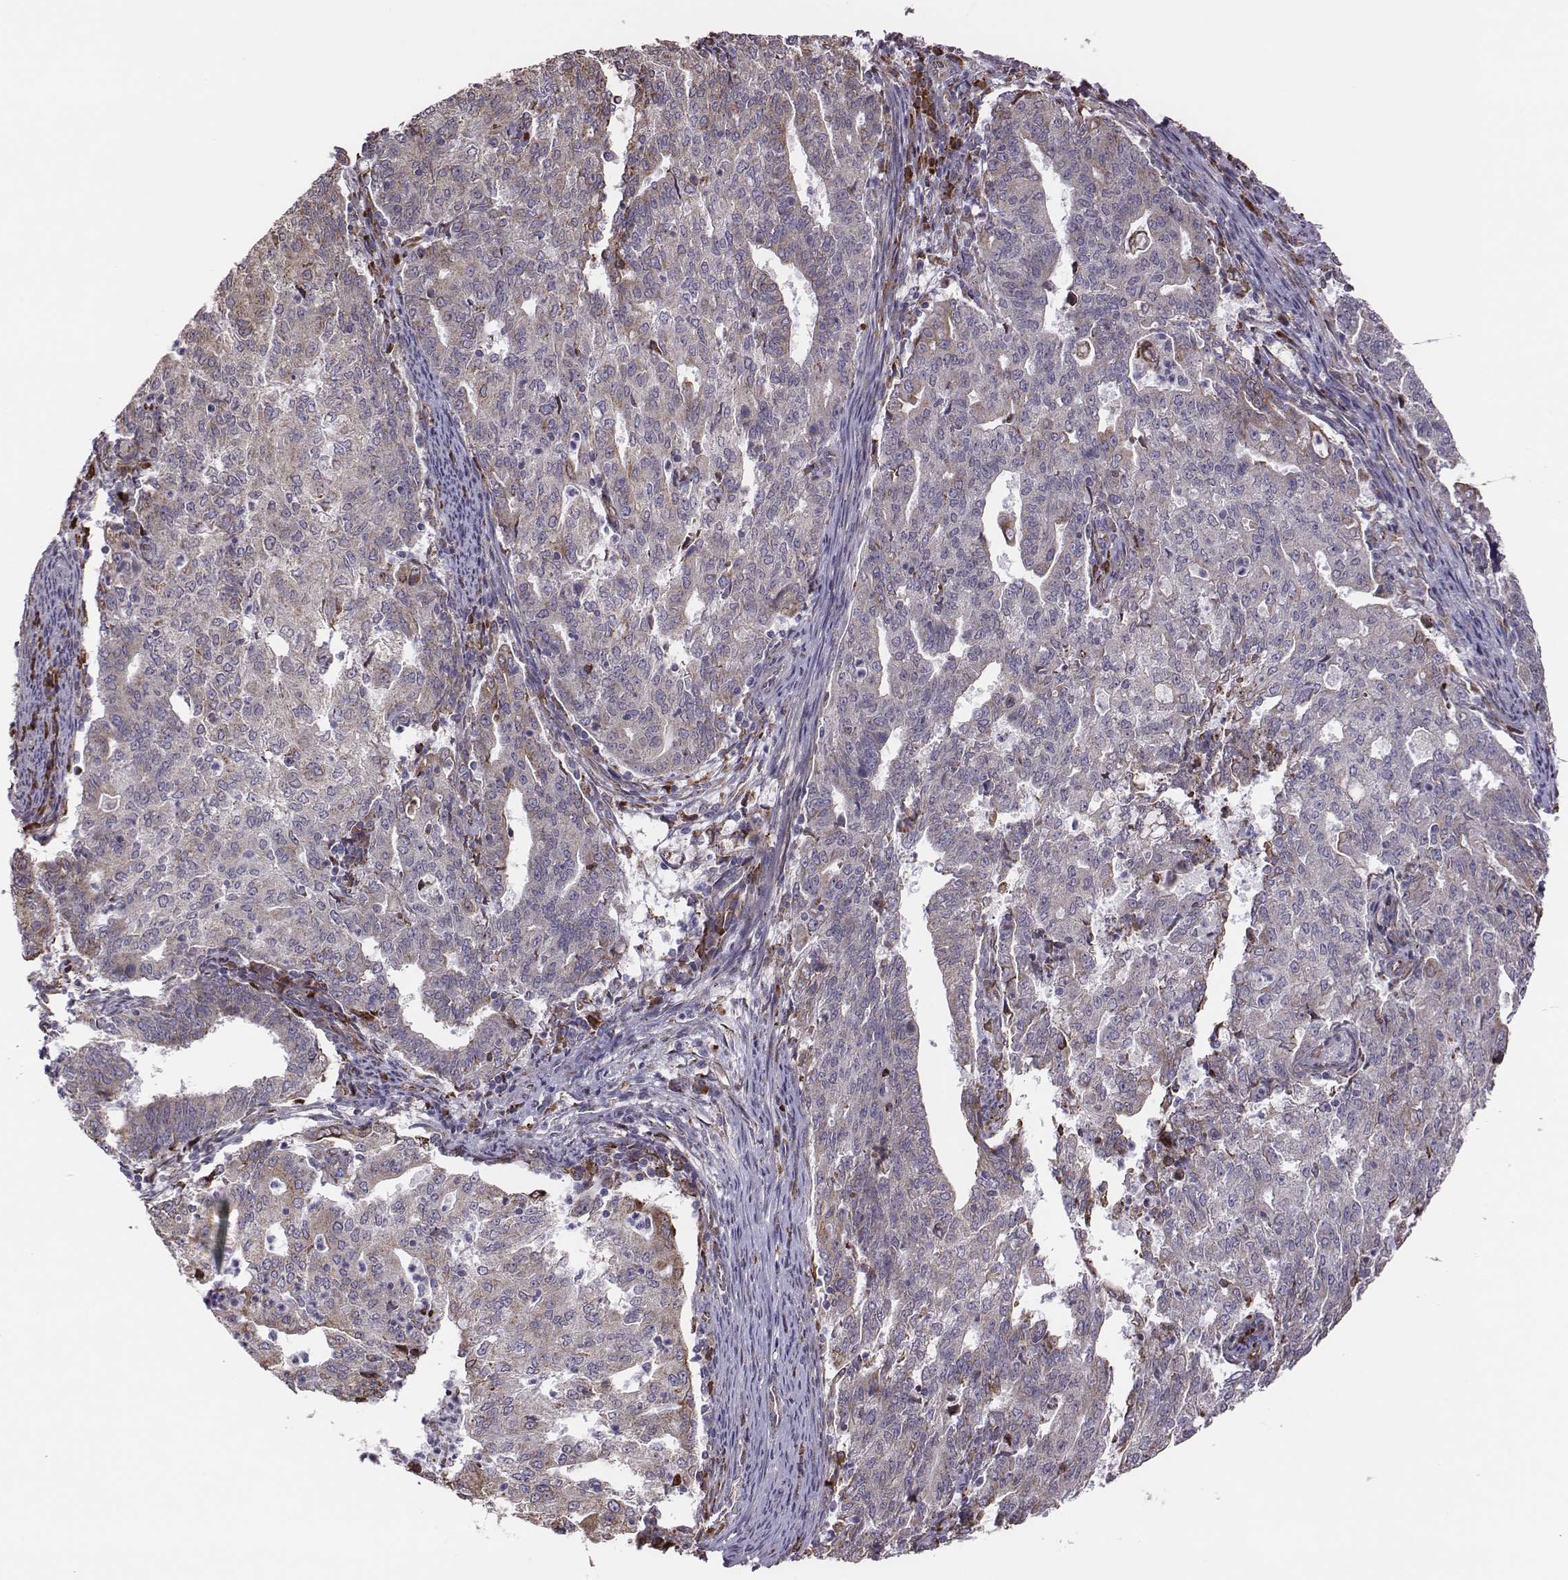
{"staining": {"intensity": "moderate", "quantity": ">75%", "location": "cytoplasmic/membranous"}, "tissue": "endometrial cancer", "cell_type": "Tumor cells", "image_type": "cancer", "snomed": [{"axis": "morphology", "description": "Adenocarcinoma, NOS"}, {"axis": "topography", "description": "Endometrium"}], "caption": "This is a photomicrograph of immunohistochemistry staining of endometrial cancer, which shows moderate positivity in the cytoplasmic/membranous of tumor cells.", "gene": "SELENOI", "patient": {"sex": "female", "age": 82}}